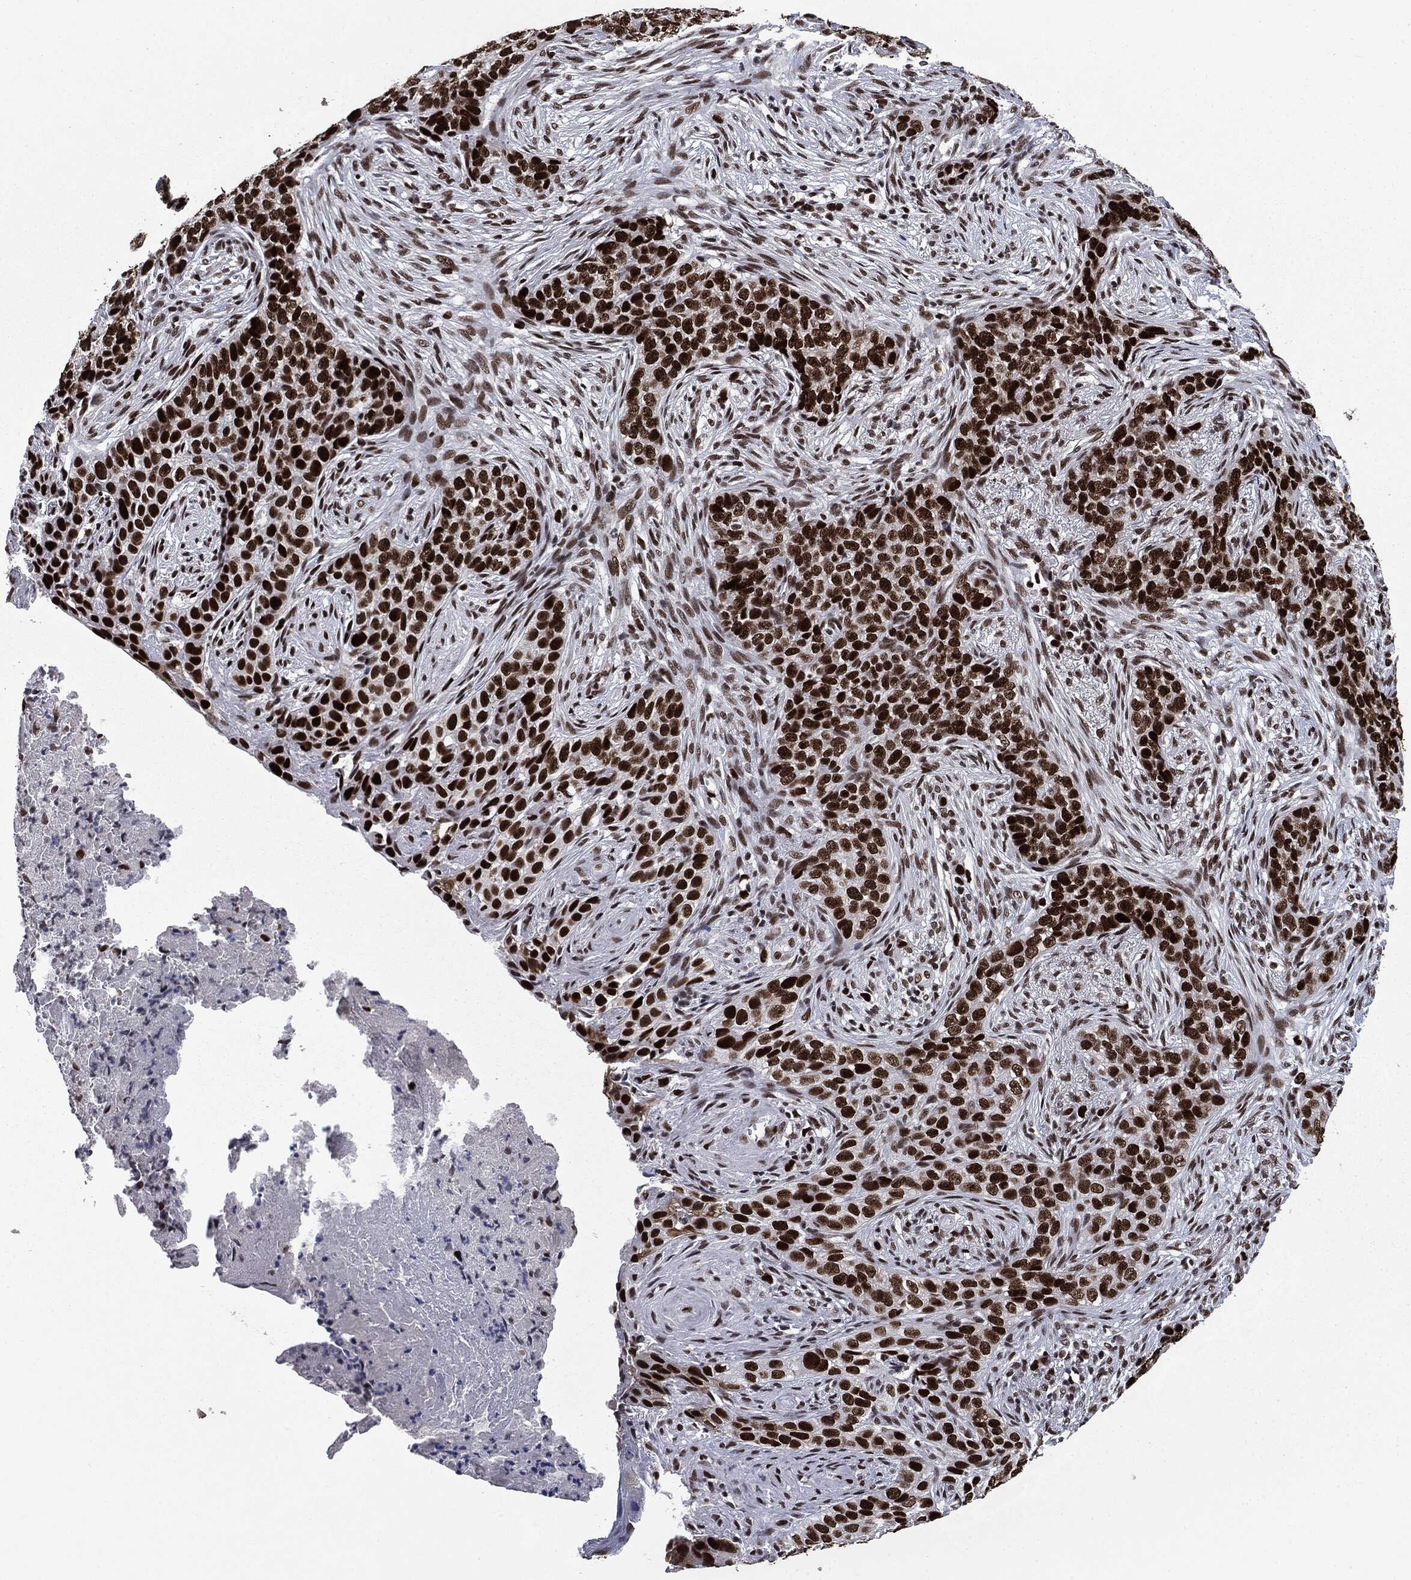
{"staining": {"intensity": "strong", "quantity": ">75%", "location": "nuclear"}, "tissue": "skin cancer", "cell_type": "Tumor cells", "image_type": "cancer", "snomed": [{"axis": "morphology", "description": "Squamous cell carcinoma, NOS"}, {"axis": "topography", "description": "Skin"}], "caption": "DAB (3,3'-diaminobenzidine) immunohistochemical staining of skin squamous cell carcinoma reveals strong nuclear protein positivity in approximately >75% of tumor cells. The staining was performed using DAB to visualize the protein expression in brown, while the nuclei were stained in blue with hematoxylin (Magnification: 20x).", "gene": "MSH2", "patient": {"sex": "male", "age": 88}}